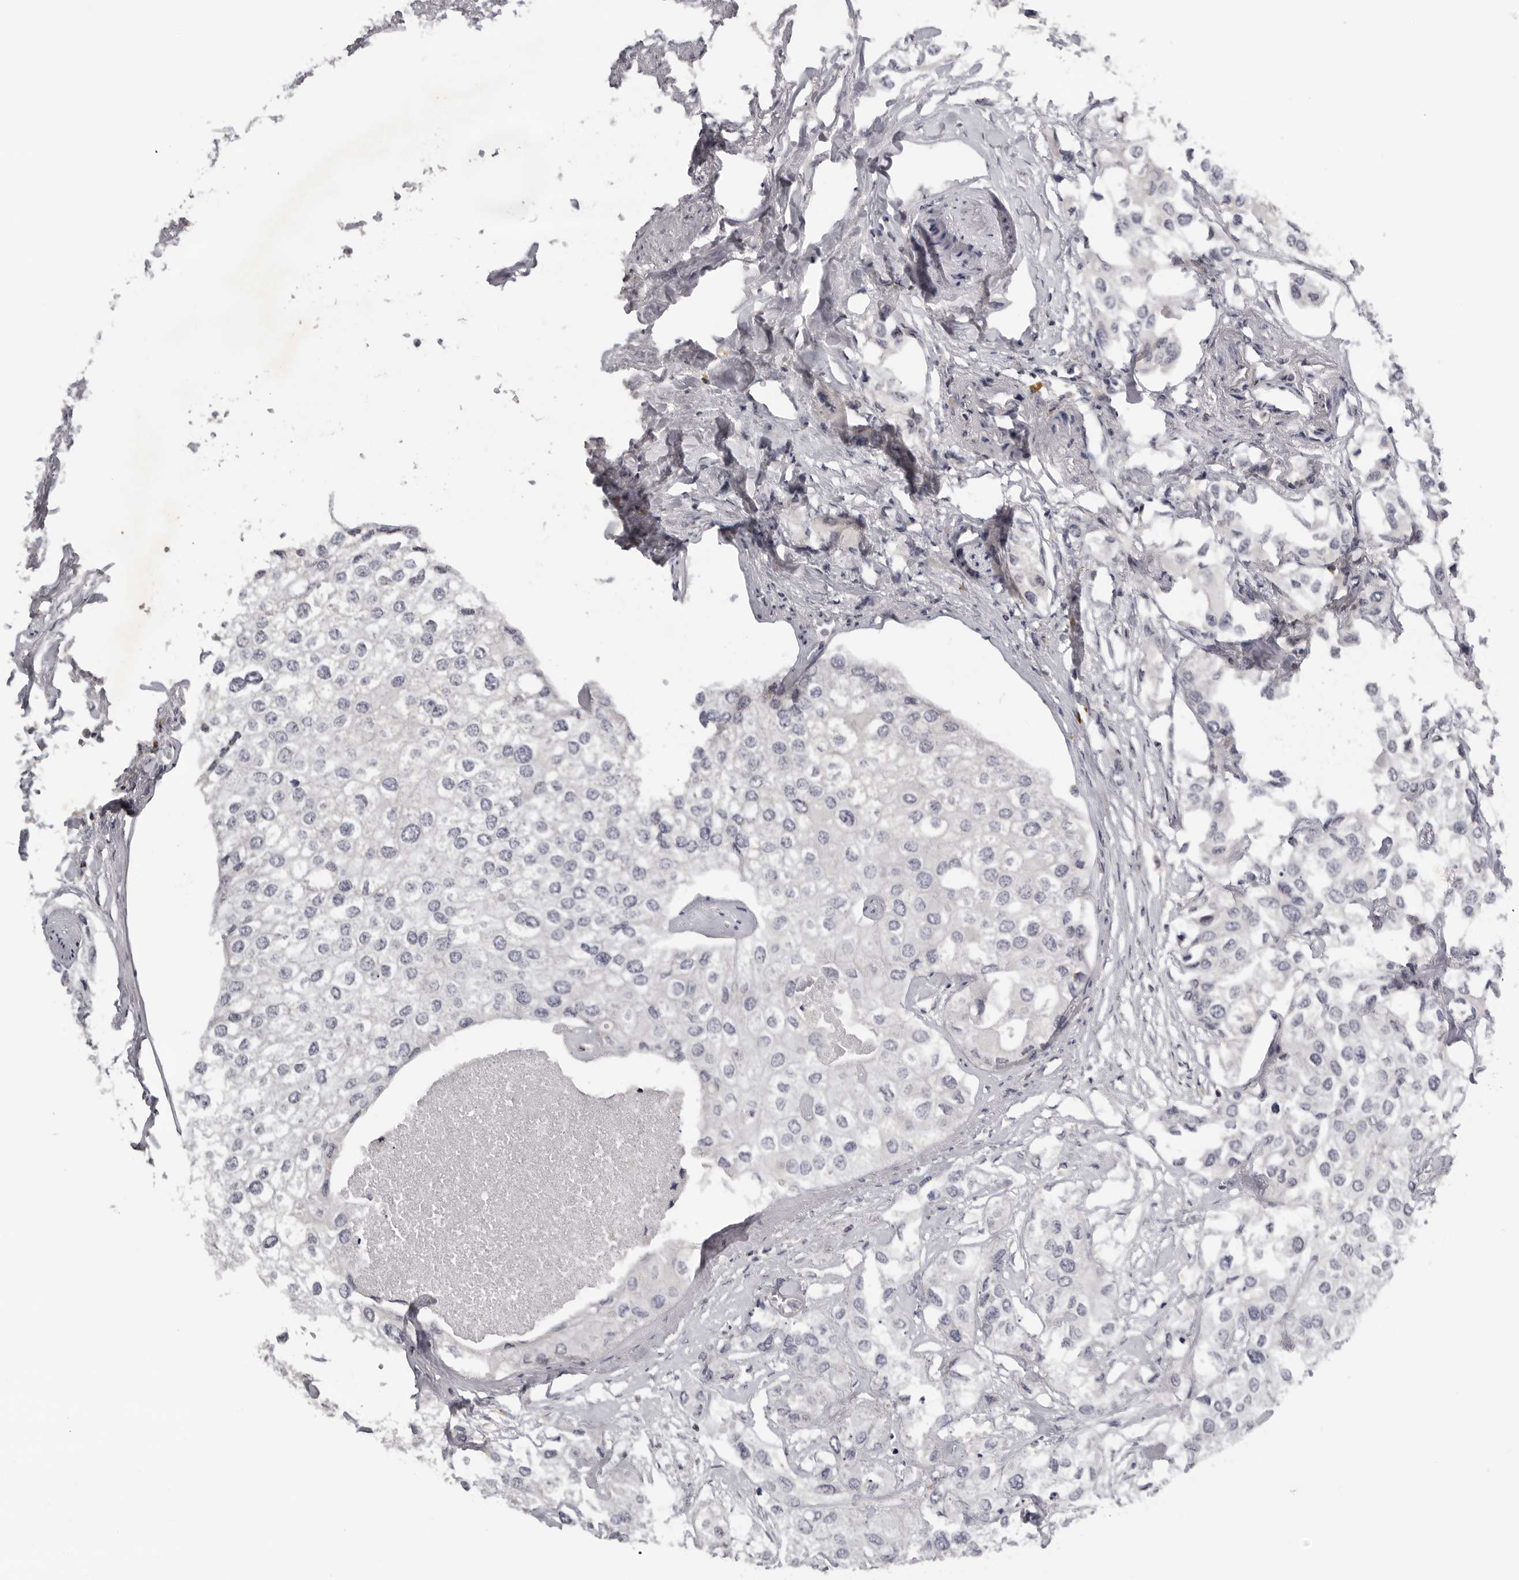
{"staining": {"intensity": "negative", "quantity": "none", "location": "none"}, "tissue": "urothelial cancer", "cell_type": "Tumor cells", "image_type": "cancer", "snomed": [{"axis": "morphology", "description": "Urothelial carcinoma, High grade"}, {"axis": "topography", "description": "Urinary bladder"}], "caption": "High-grade urothelial carcinoma was stained to show a protein in brown. There is no significant positivity in tumor cells.", "gene": "KIF2B", "patient": {"sex": "male", "age": 64}}